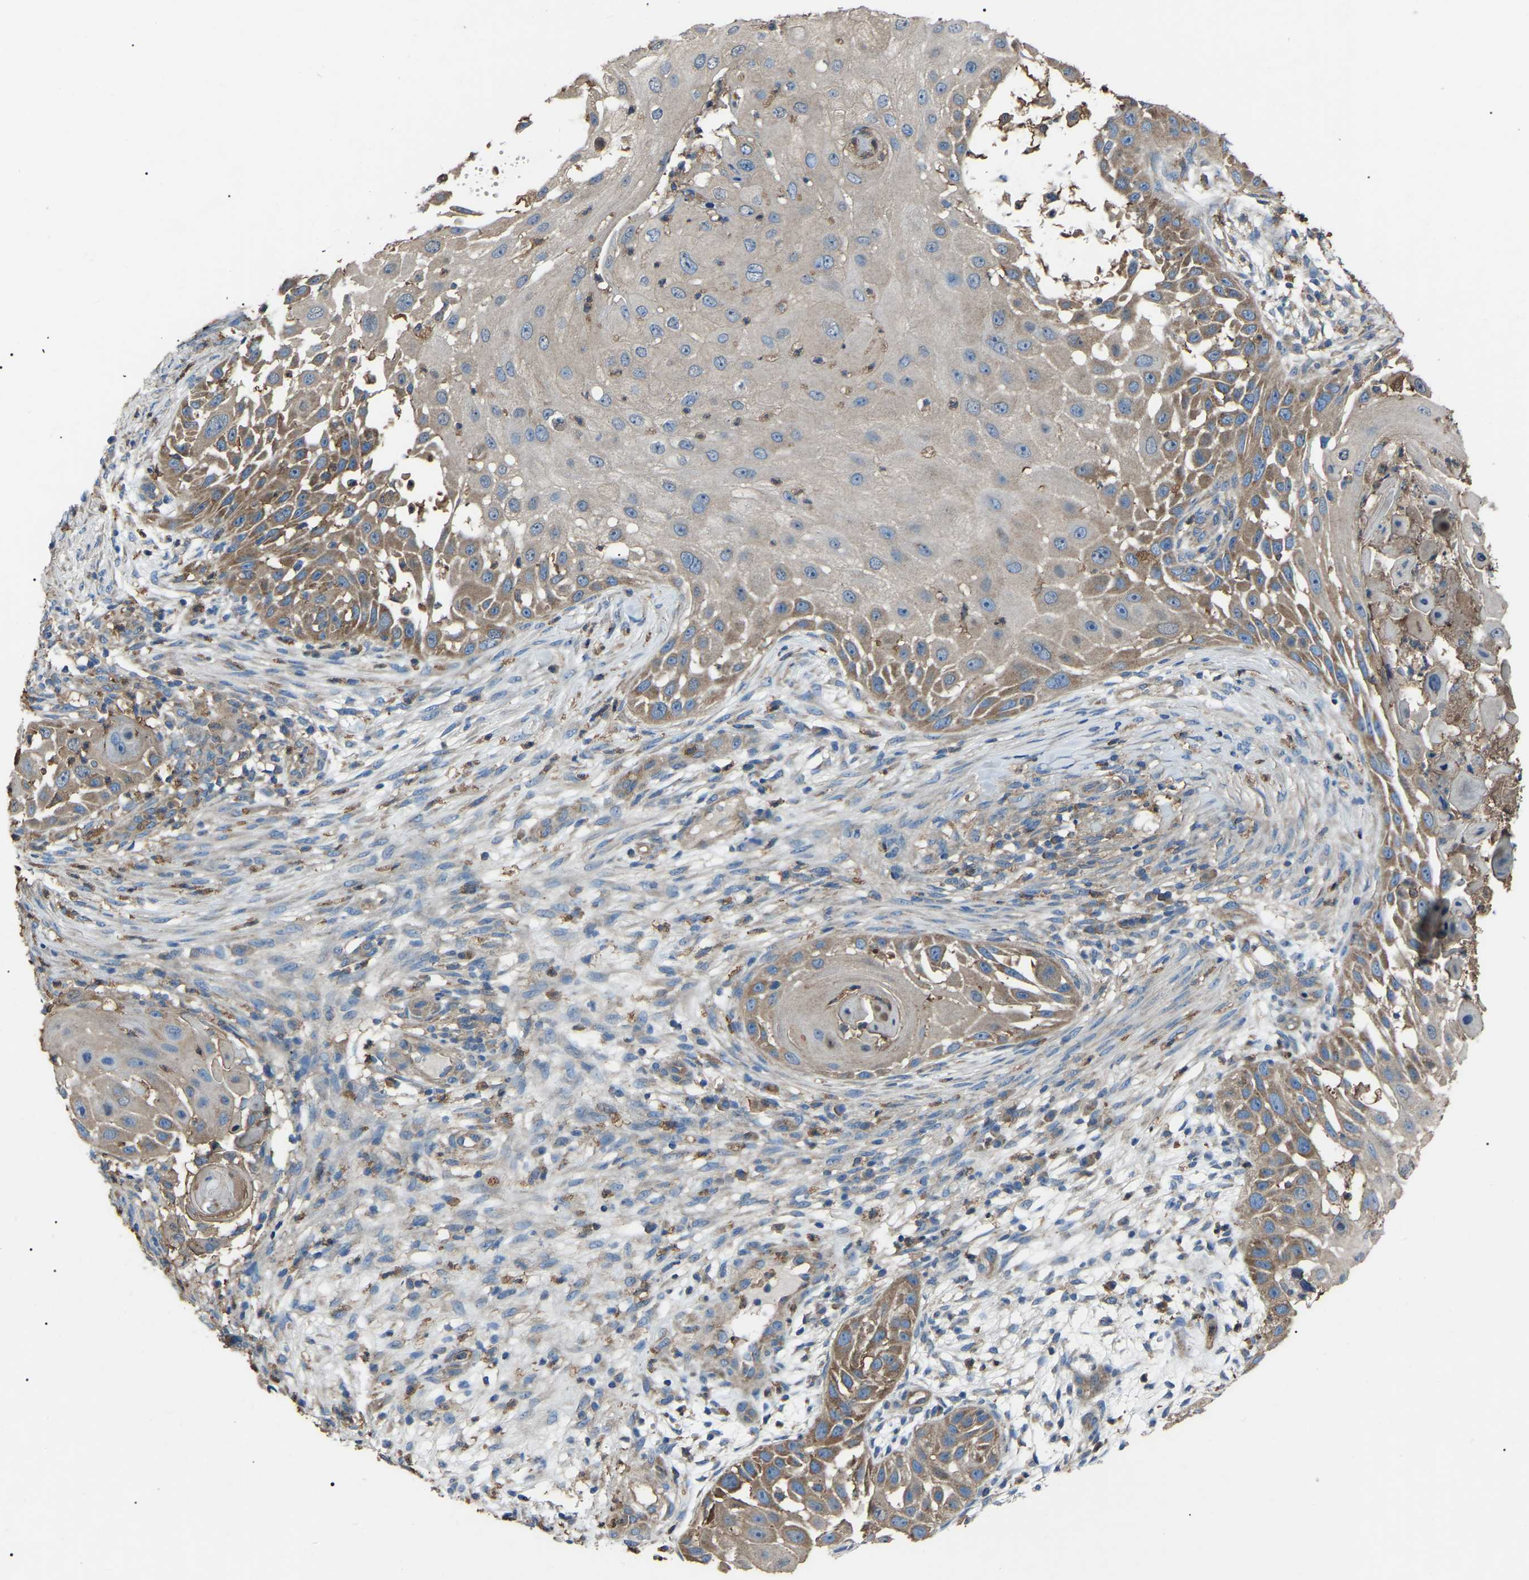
{"staining": {"intensity": "moderate", "quantity": ">75%", "location": "cytoplasmic/membranous"}, "tissue": "skin cancer", "cell_type": "Tumor cells", "image_type": "cancer", "snomed": [{"axis": "morphology", "description": "Squamous cell carcinoma, NOS"}, {"axis": "topography", "description": "Skin"}], "caption": "Immunohistochemistry (IHC) staining of skin cancer, which shows medium levels of moderate cytoplasmic/membranous staining in approximately >75% of tumor cells indicating moderate cytoplasmic/membranous protein positivity. The staining was performed using DAB (3,3'-diaminobenzidine) (brown) for protein detection and nuclei were counterstained in hematoxylin (blue).", "gene": "AIMP1", "patient": {"sex": "female", "age": 44}}